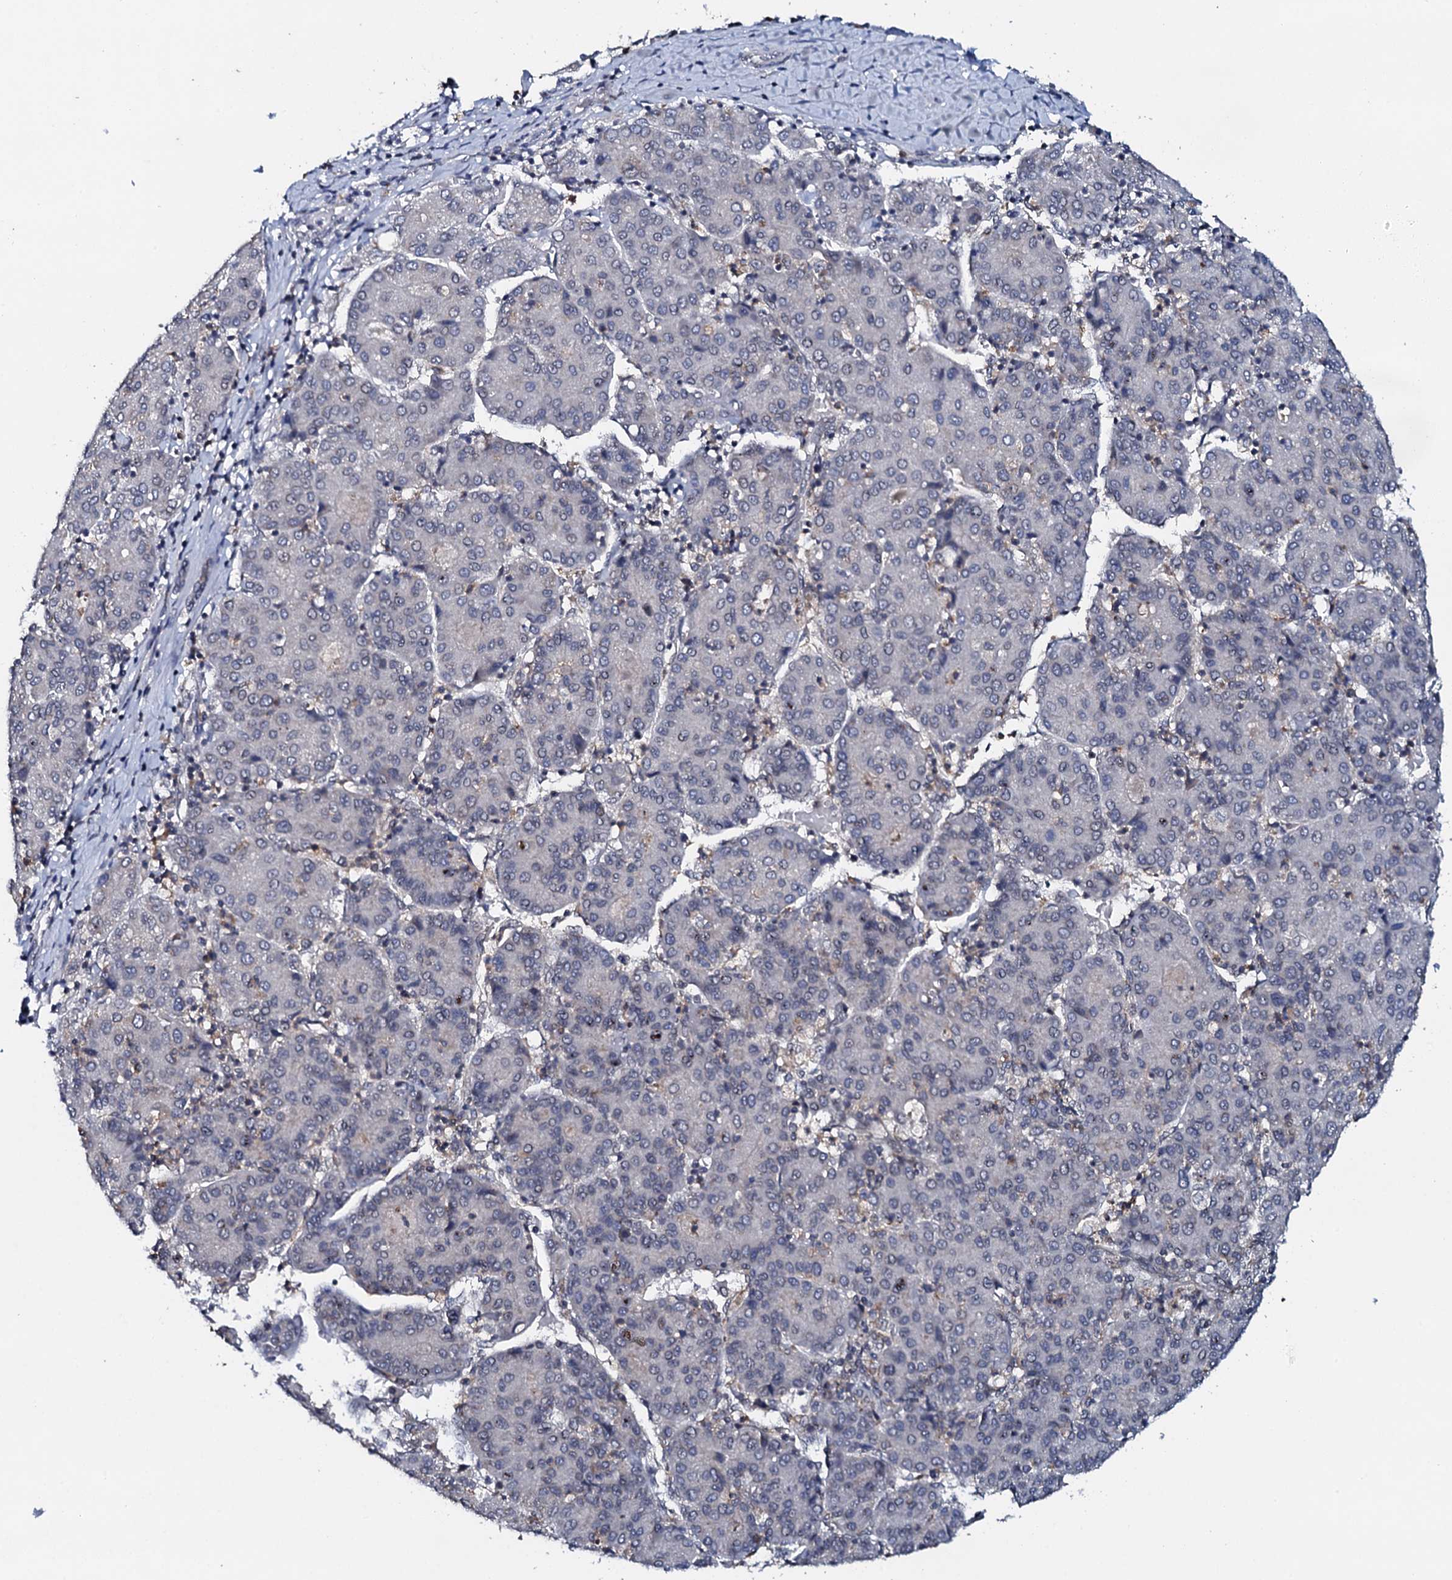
{"staining": {"intensity": "negative", "quantity": "none", "location": "none"}, "tissue": "liver cancer", "cell_type": "Tumor cells", "image_type": "cancer", "snomed": [{"axis": "morphology", "description": "Carcinoma, Hepatocellular, NOS"}, {"axis": "topography", "description": "Liver"}], "caption": "IHC of liver hepatocellular carcinoma displays no expression in tumor cells.", "gene": "SNTA1", "patient": {"sex": "male", "age": 65}}